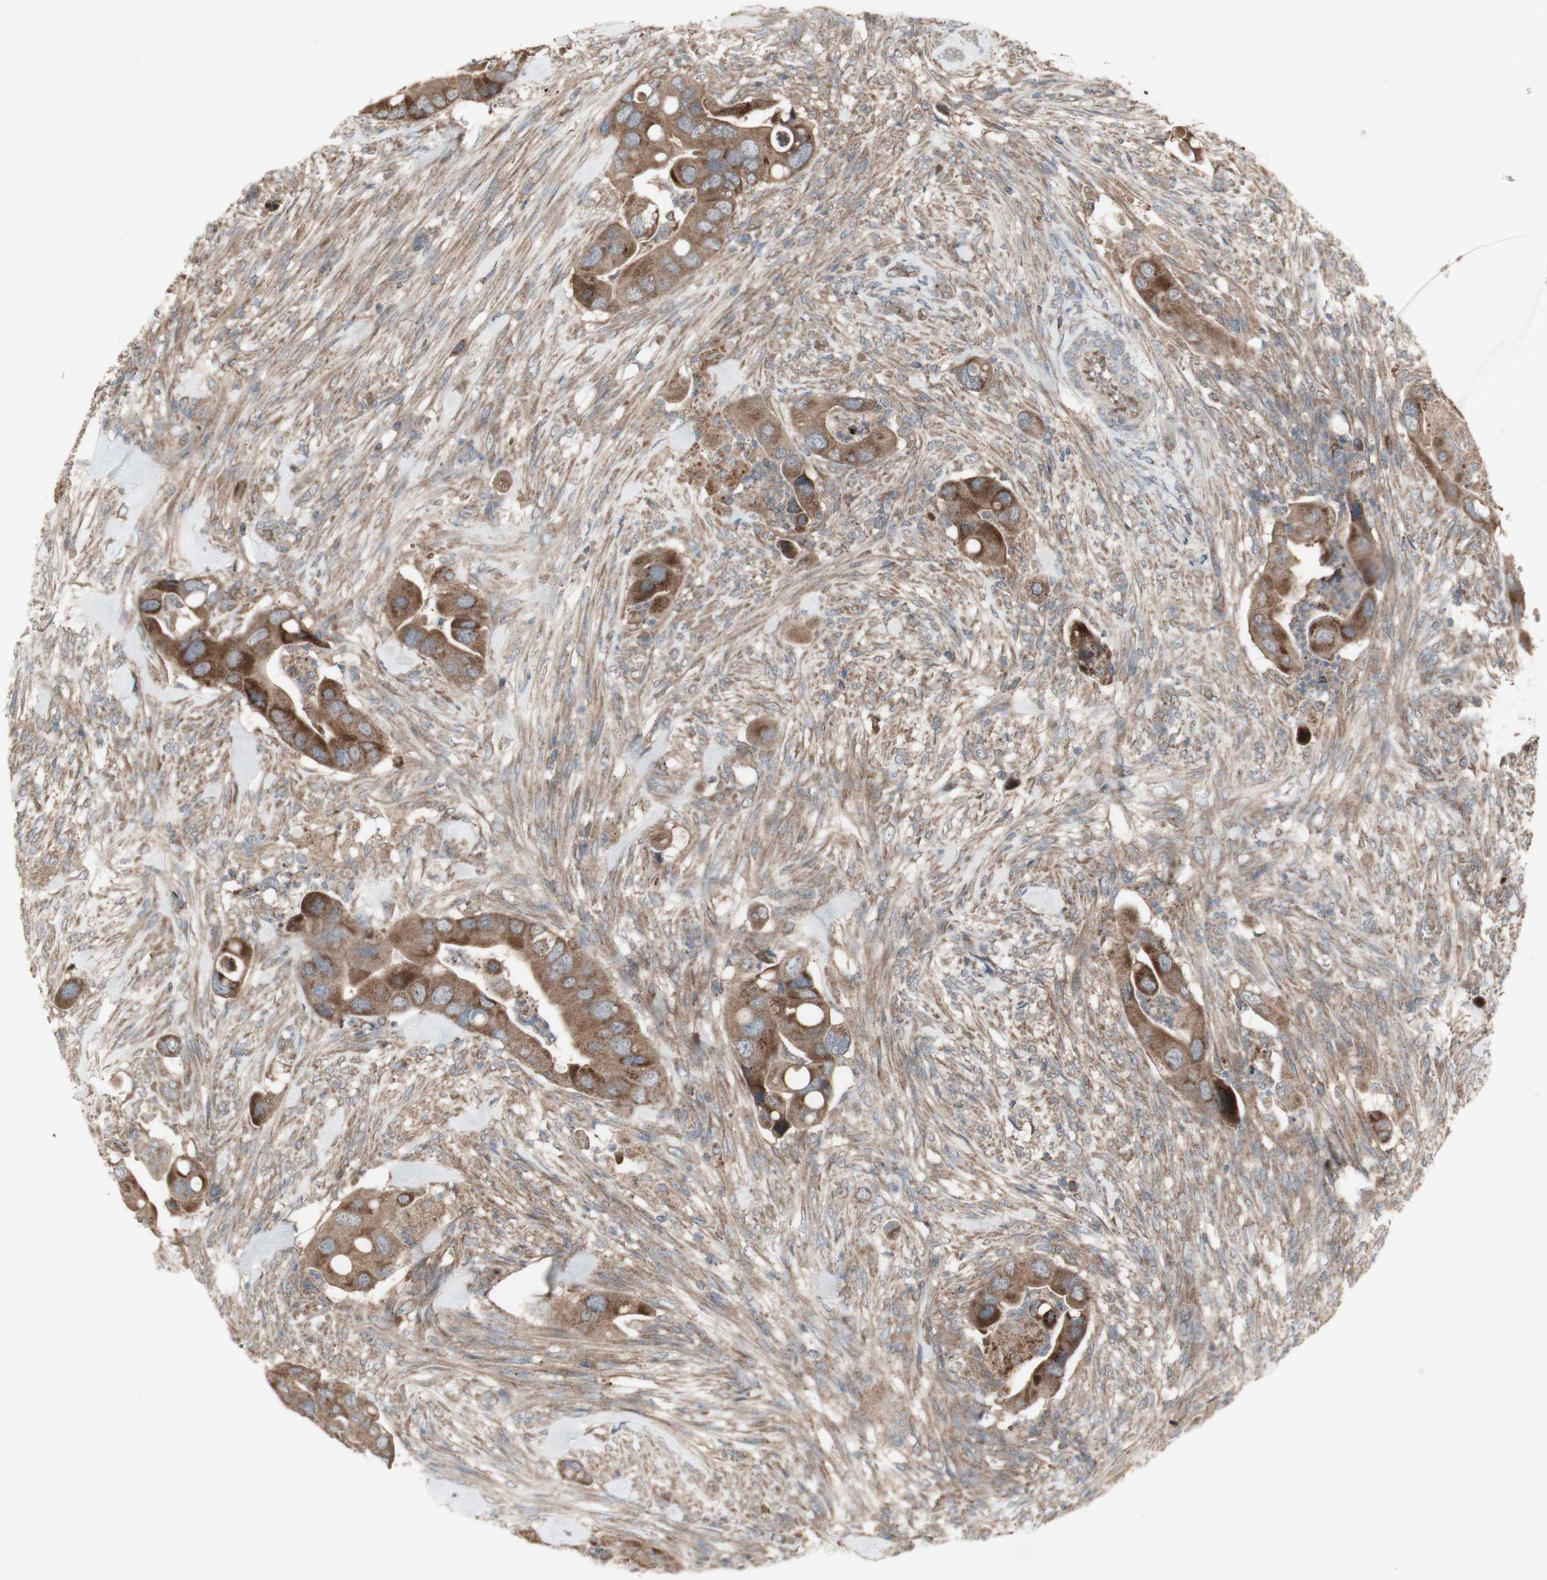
{"staining": {"intensity": "moderate", "quantity": ">75%", "location": "cytoplasmic/membranous"}, "tissue": "colorectal cancer", "cell_type": "Tumor cells", "image_type": "cancer", "snomed": [{"axis": "morphology", "description": "Adenocarcinoma, NOS"}, {"axis": "topography", "description": "Rectum"}], "caption": "Adenocarcinoma (colorectal) stained for a protein (brown) reveals moderate cytoplasmic/membranous positive positivity in approximately >75% of tumor cells.", "gene": "SHC1", "patient": {"sex": "female", "age": 57}}